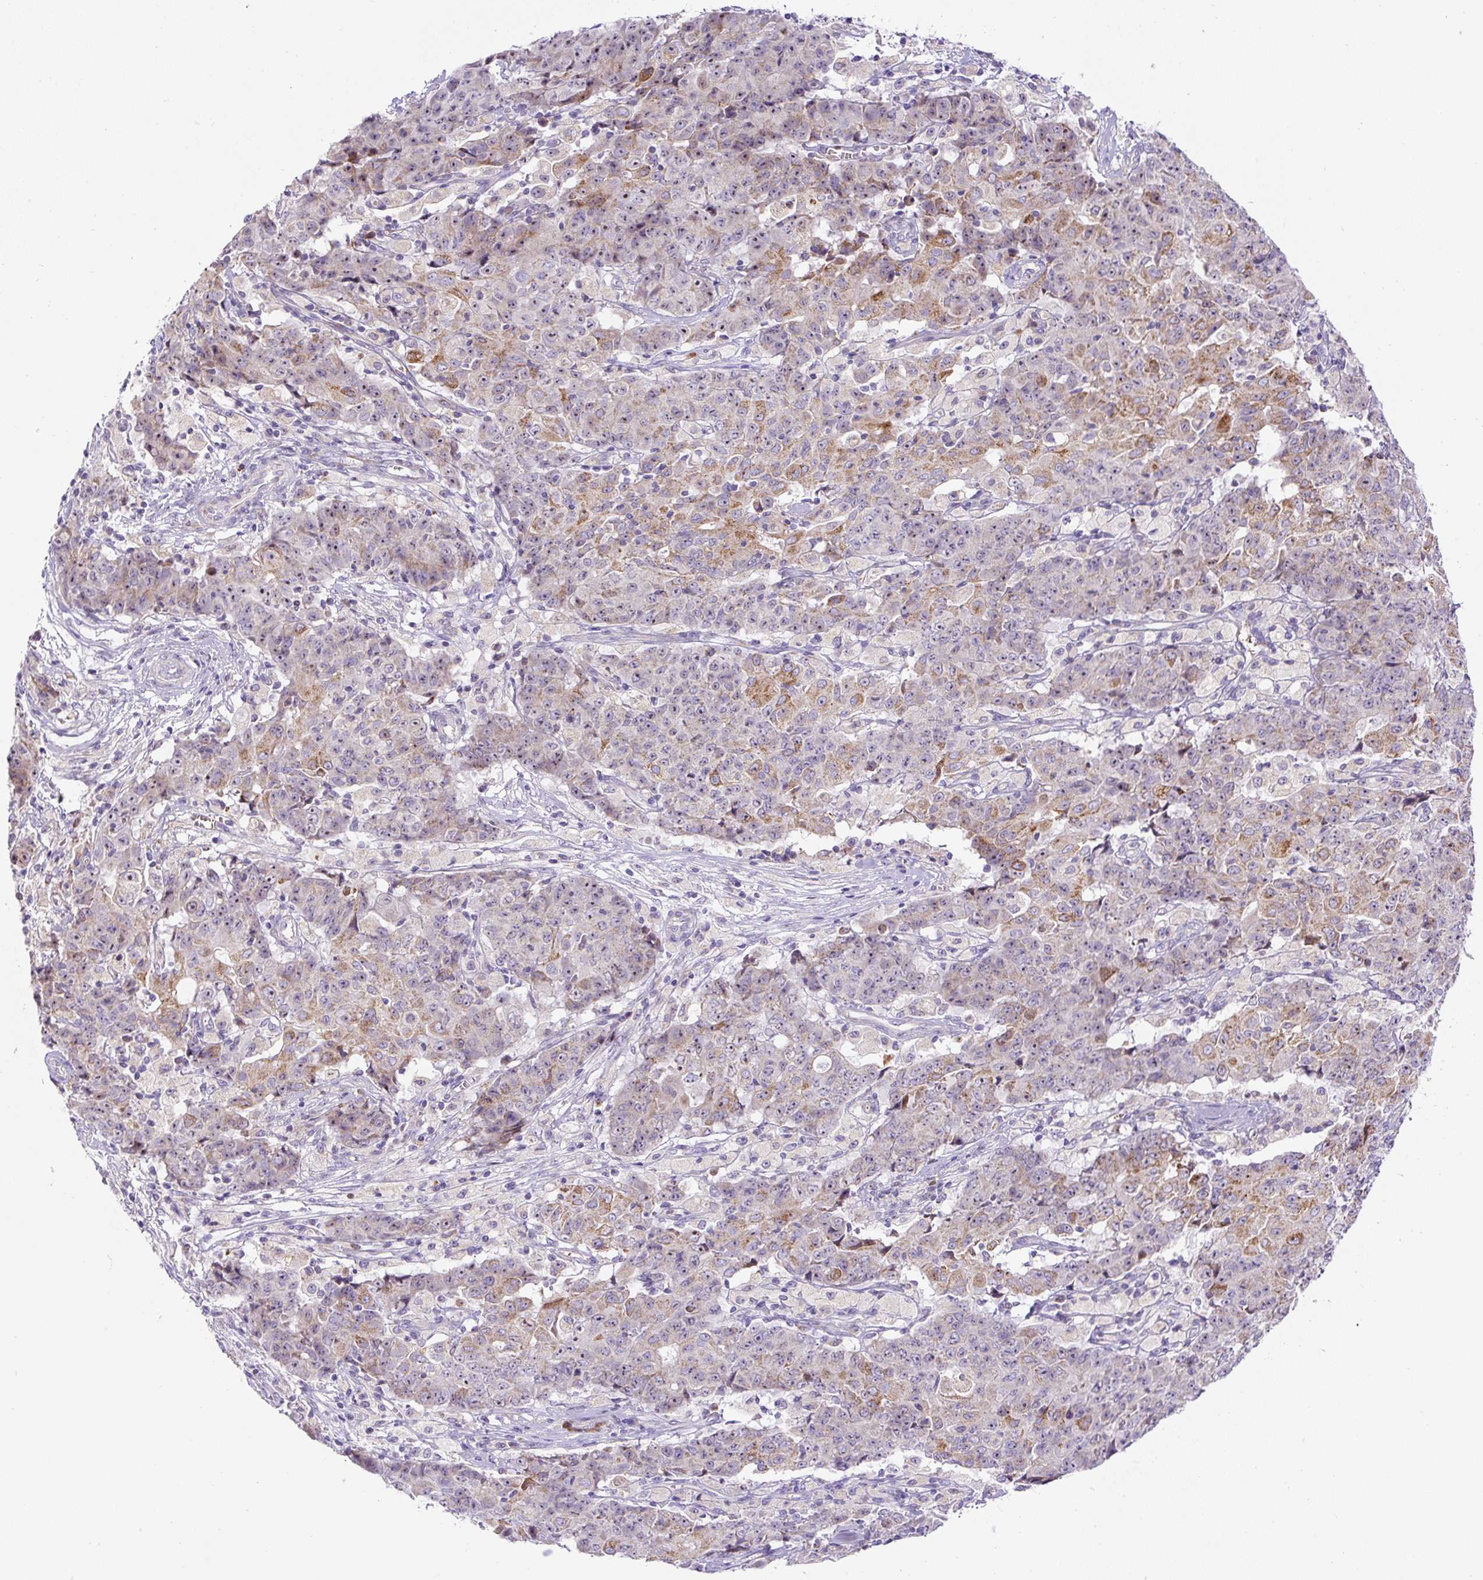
{"staining": {"intensity": "moderate", "quantity": "25%-75%", "location": "cytoplasmic/membranous,nuclear"}, "tissue": "ovarian cancer", "cell_type": "Tumor cells", "image_type": "cancer", "snomed": [{"axis": "morphology", "description": "Carcinoma, endometroid"}, {"axis": "topography", "description": "Ovary"}], "caption": "Immunohistochemical staining of human ovarian cancer reveals moderate cytoplasmic/membranous and nuclear protein positivity in approximately 25%-75% of tumor cells. (Stains: DAB (3,3'-diaminobenzidine) in brown, nuclei in blue, Microscopy: brightfield microscopy at high magnification).", "gene": "ZNF596", "patient": {"sex": "female", "age": 42}}